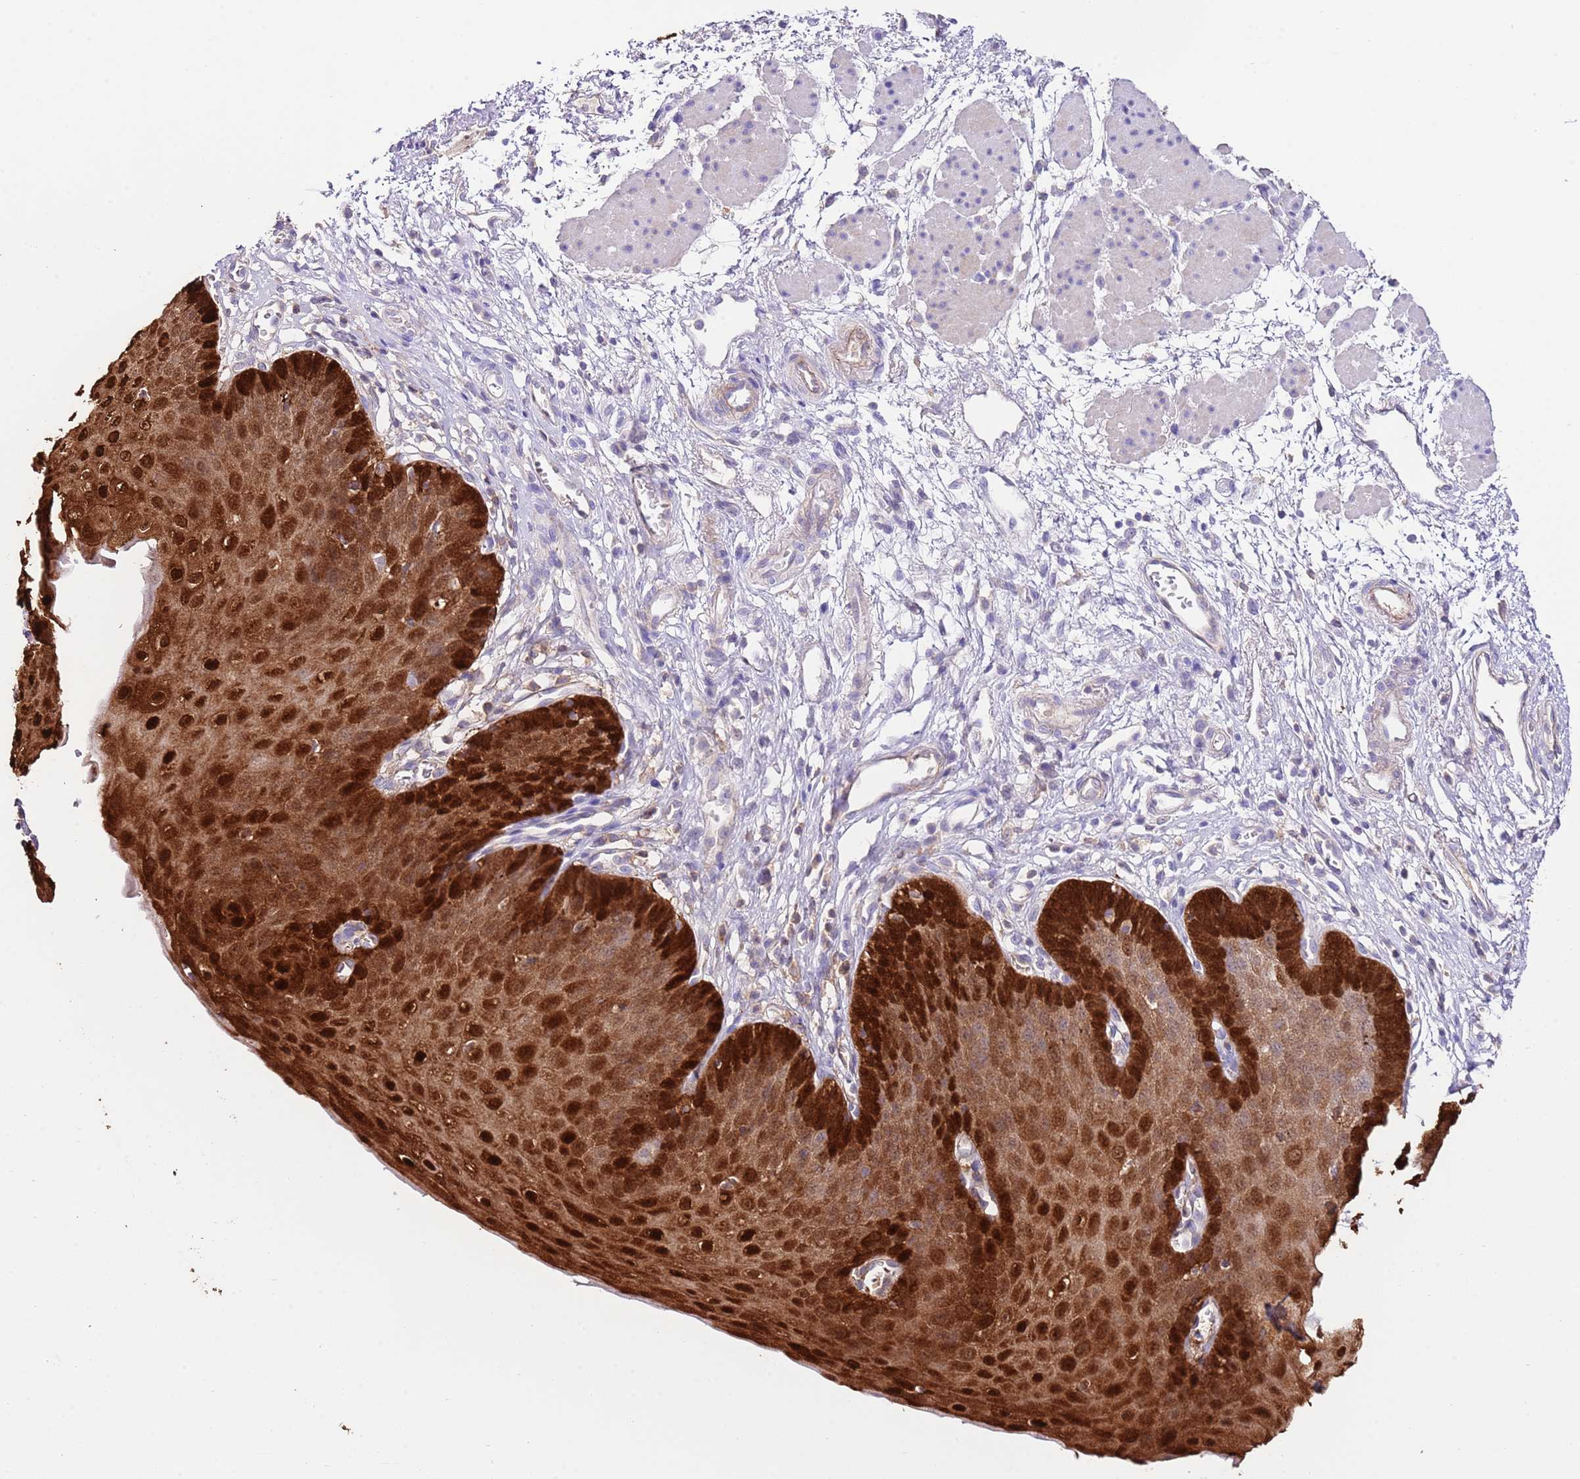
{"staining": {"intensity": "strong", "quantity": ">75%", "location": "cytoplasmic/membranous,nuclear"}, "tissue": "esophagus", "cell_type": "Squamous epithelial cells", "image_type": "normal", "snomed": [{"axis": "morphology", "description": "Normal tissue, NOS"}, {"axis": "topography", "description": "Esophagus"}], "caption": "Brown immunohistochemical staining in unremarkable esophagus demonstrates strong cytoplasmic/membranous,nuclear expression in approximately >75% of squamous epithelial cells.", "gene": "ALDH3A1", "patient": {"sex": "male", "age": 71}}